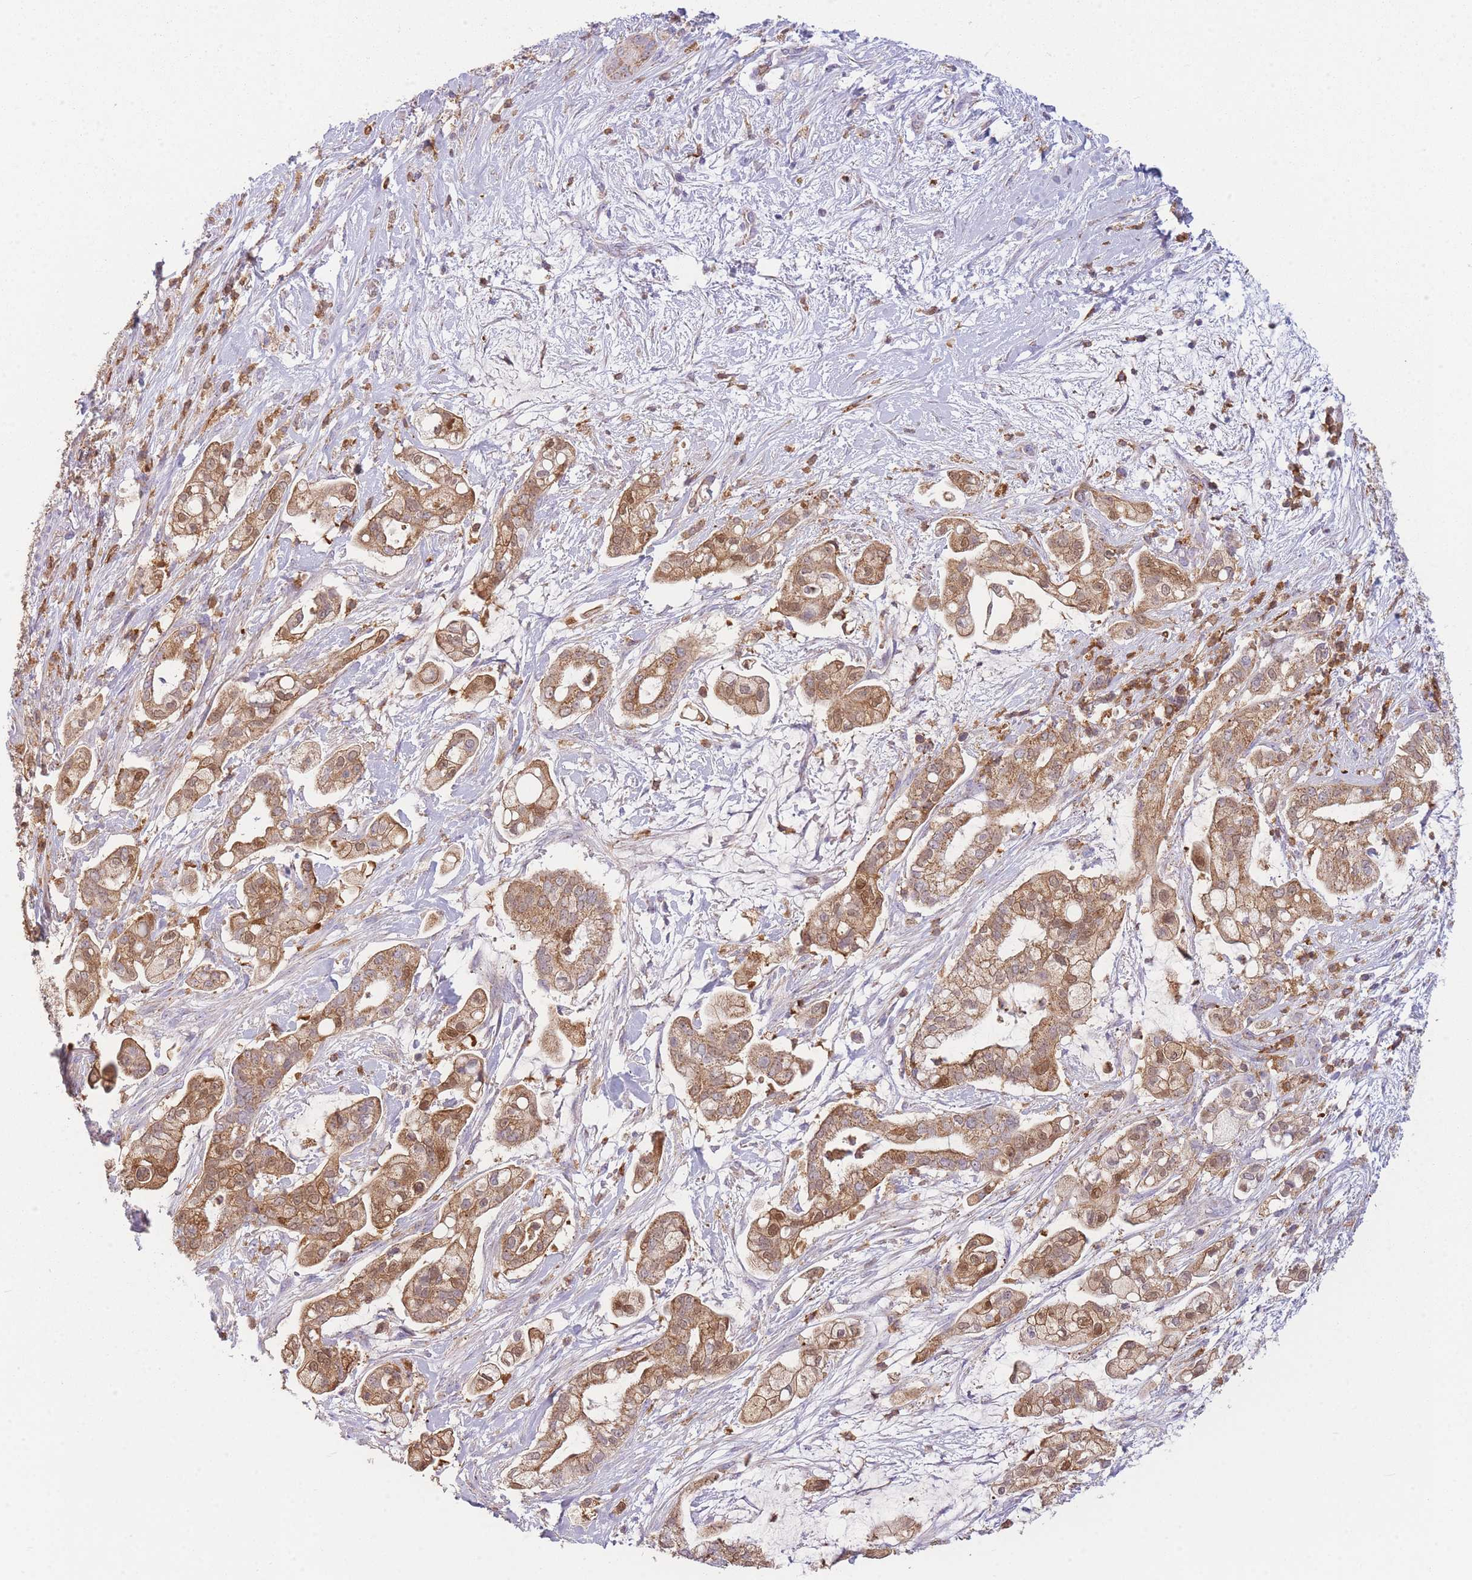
{"staining": {"intensity": "moderate", "quantity": ">75%", "location": "cytoplasmic/membranous"}, "tissue": "pancreatic cancer", "cell_type": "Tumor cells", "image_type": "cancer", "snomed": [{"axis": "morphology", "description": "Adenocarcinoma, NOS"}, {"axis": "topography", "description": "Pancreas"}], "caption": "IHC micrograph of human pancreatic cancer stained for a protein (brown), which displays medium levels of moderate cytoplasmic/membranous staining in approximately >75% of tumor cells.", "gene": "PRAM1", "patient": {"sex": "female", "age": 69}}